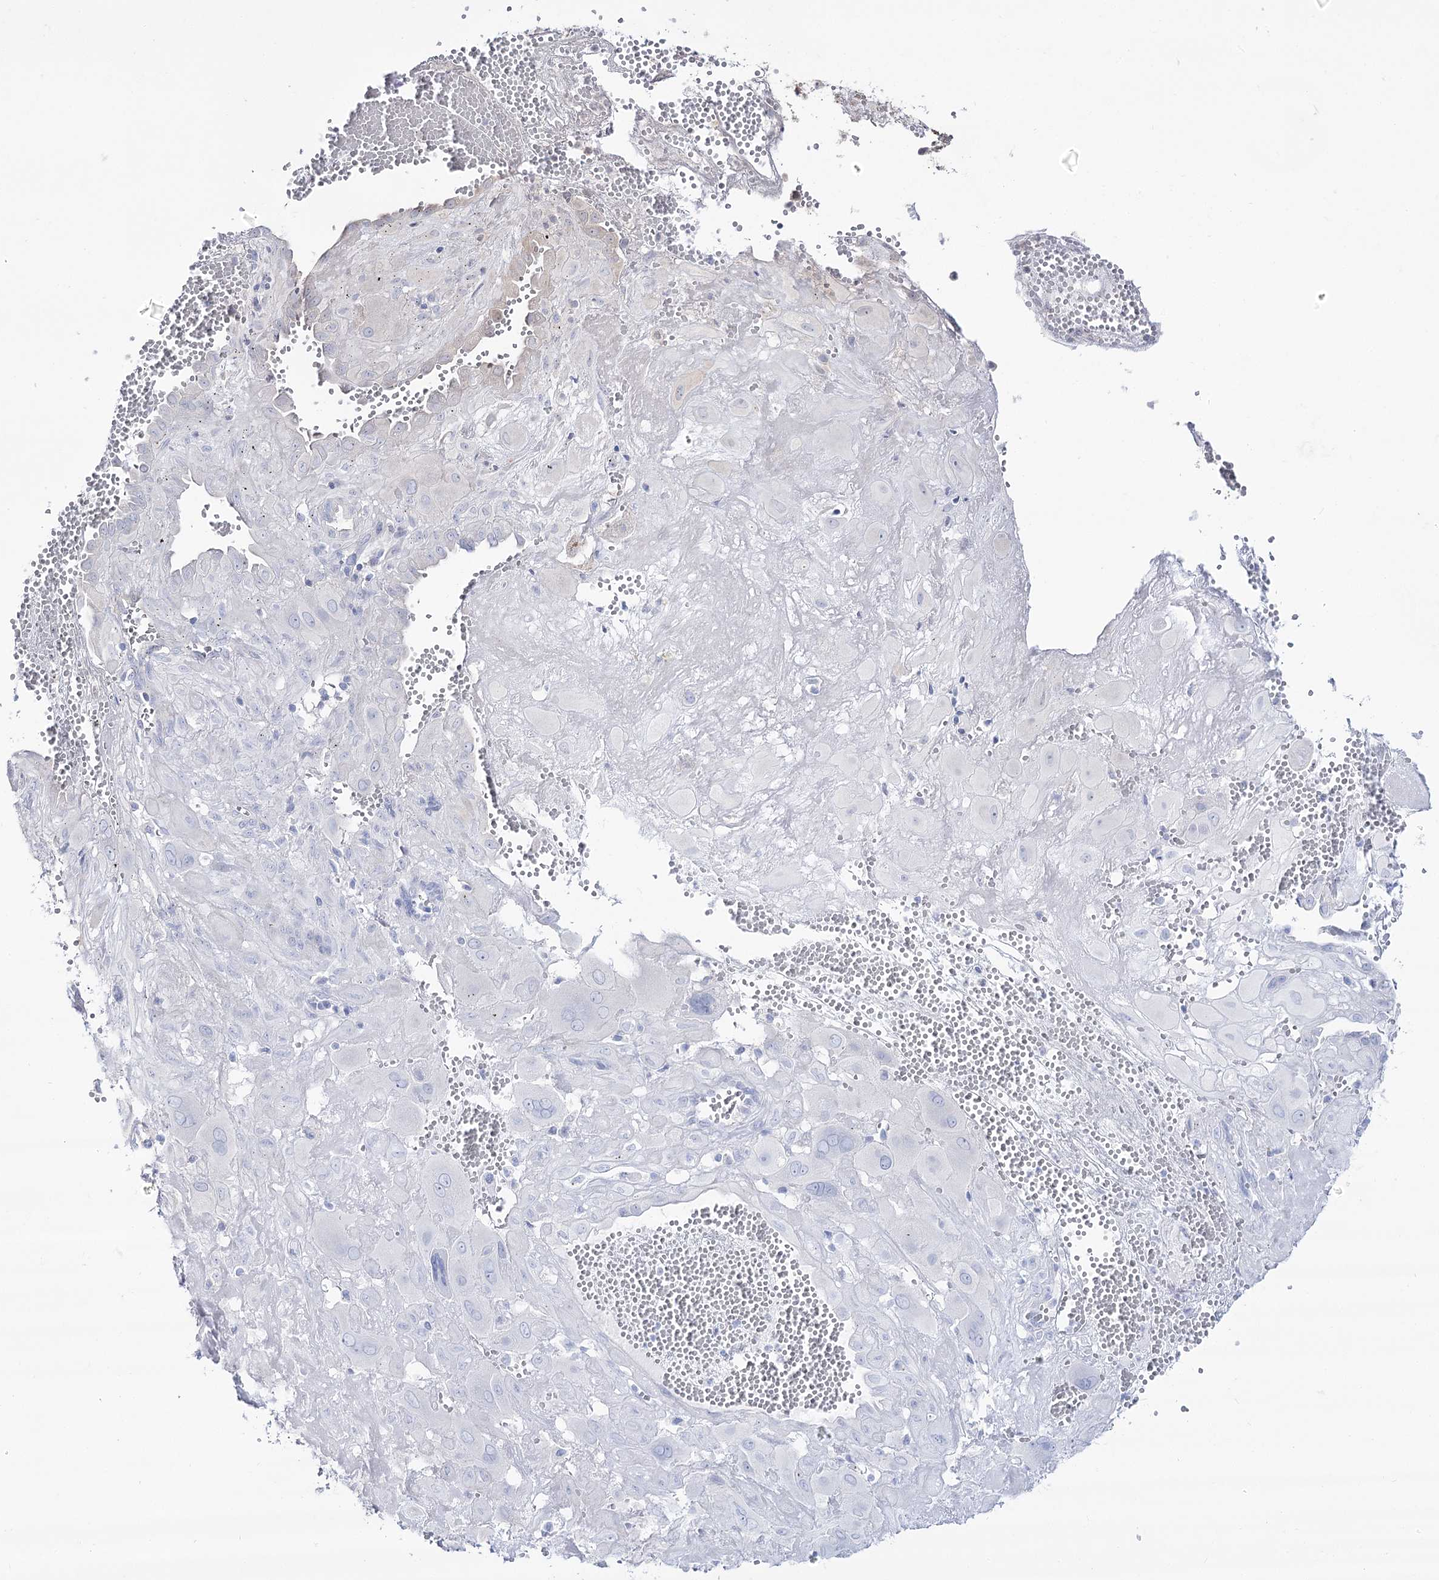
{"staining": {"intensity": "negative", "quantity": "none", "location": "none"}, "tissue": "cervical cancer", "cell_type": "Tumor cells", "image_type": "cancer", "snomed": [{"axis": "morphology", "description": "Squamous cell carcinoma, NOS"}, {"axis": "topography", "description": "Cervix"}], "caption": "The micrograph reveals no significant staining in tumor cells of cervical cancer (squamous cell carcinoma). Brightfield microscopy of immunohistochemistry stained with DAB (3,3'-diaminobenzidine) (brown) and hematoxylin (blue), captured at high magnification.", "gene": "C11orf80", "patient": {"sex": "female", "age": 34}}